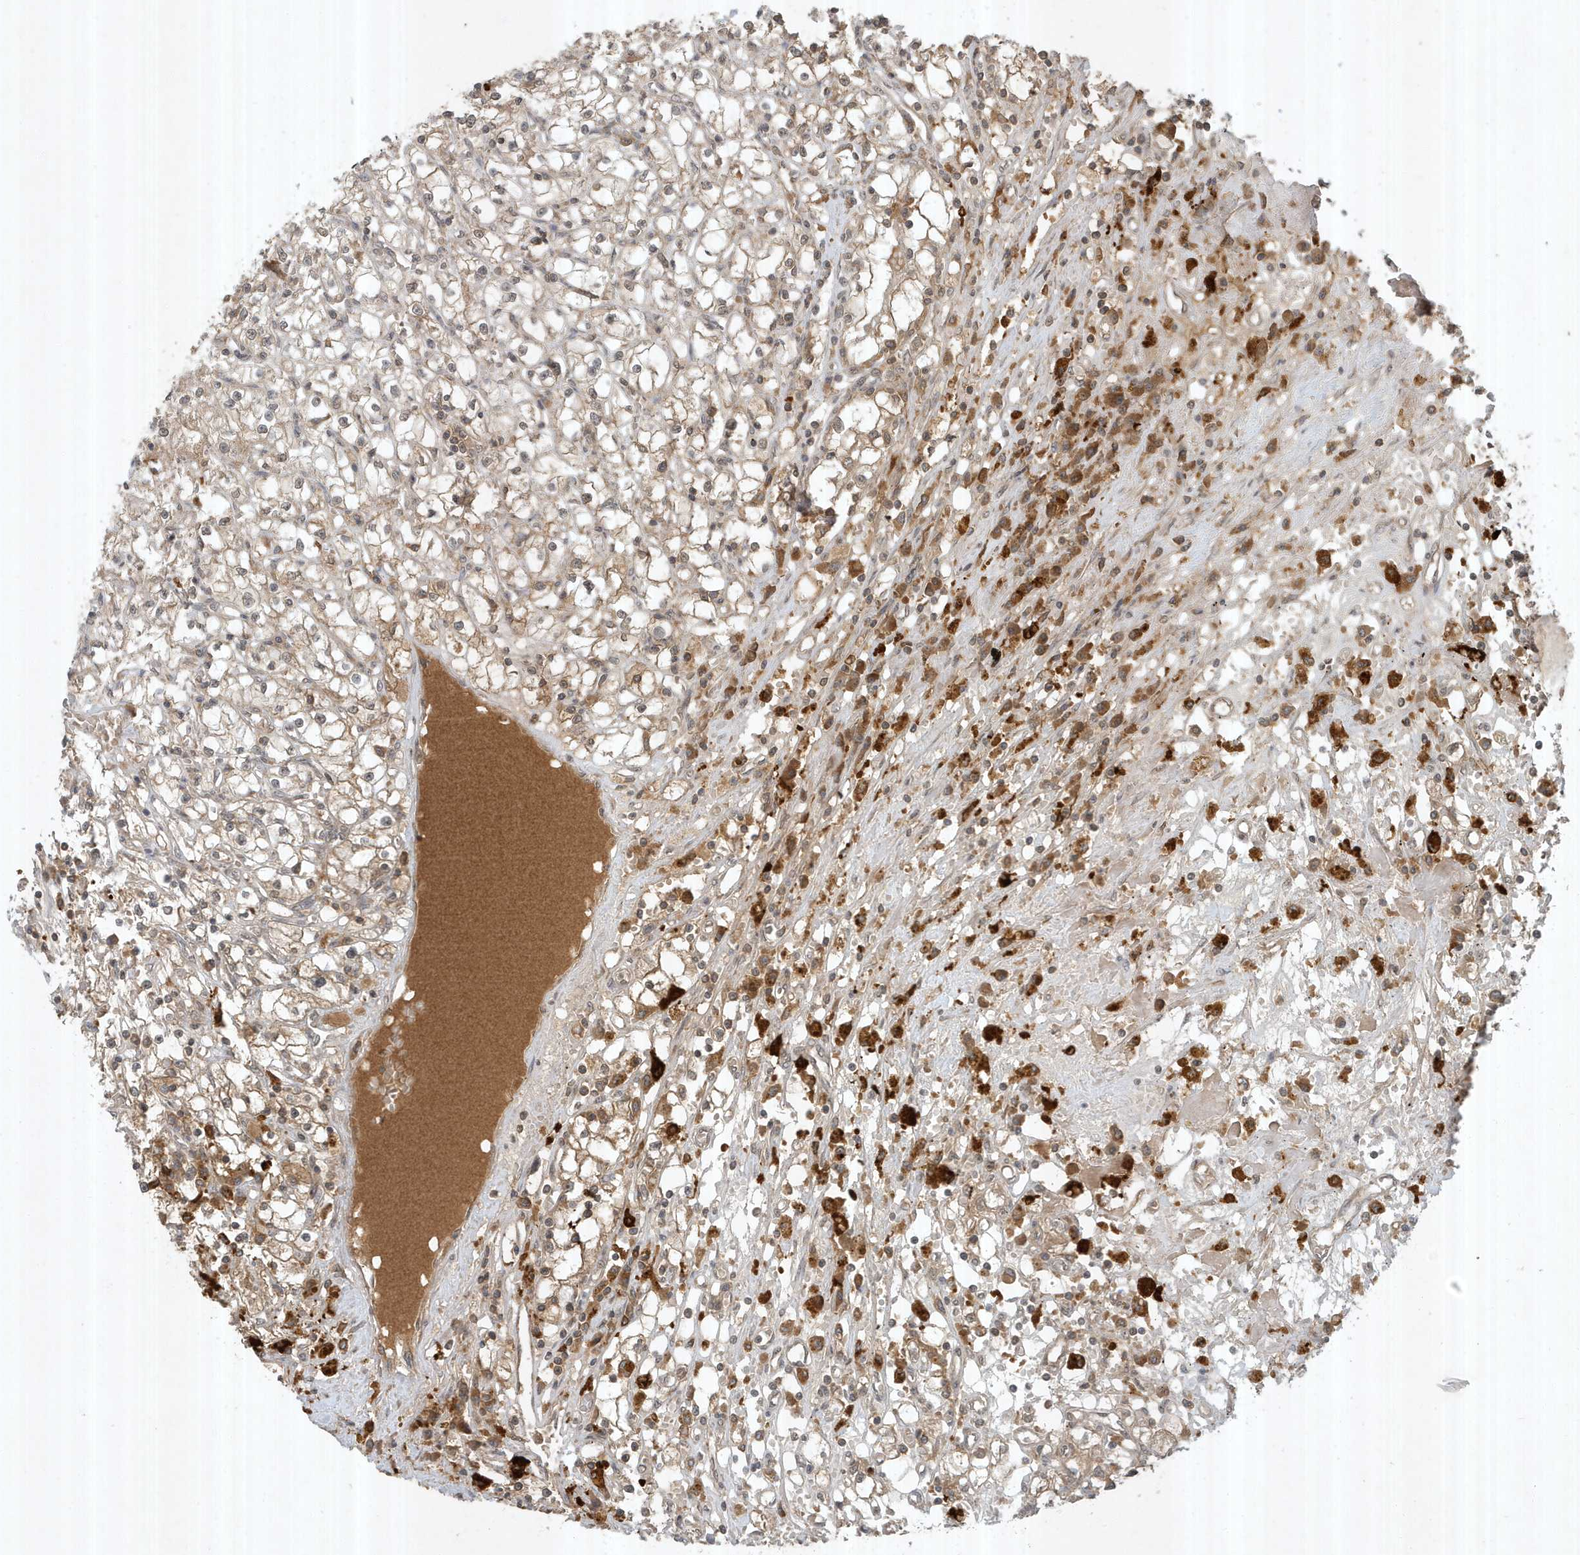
{"staining": {"intensity": "weak", "quantity": "25%-75%", "location": "cytoplasmic/membranous"}, "tissue": "renal cancer", "cell_type": "Tumor cells", "image_type": "cancer", "snomed": [{"axis": "morphology", "description": "Adenocarcinoma, NOS"}, {"axis": "topography", "description": "Kidney"}], "caption": "Immunohistochemistry of human adenocarcinoma (renal) displays low levels of weak cytoplasmic/membranous staining in about 25%-75% of tumor cells.", "gene": "ABCB9", "patient": {"sex": "male", "age": 56}}